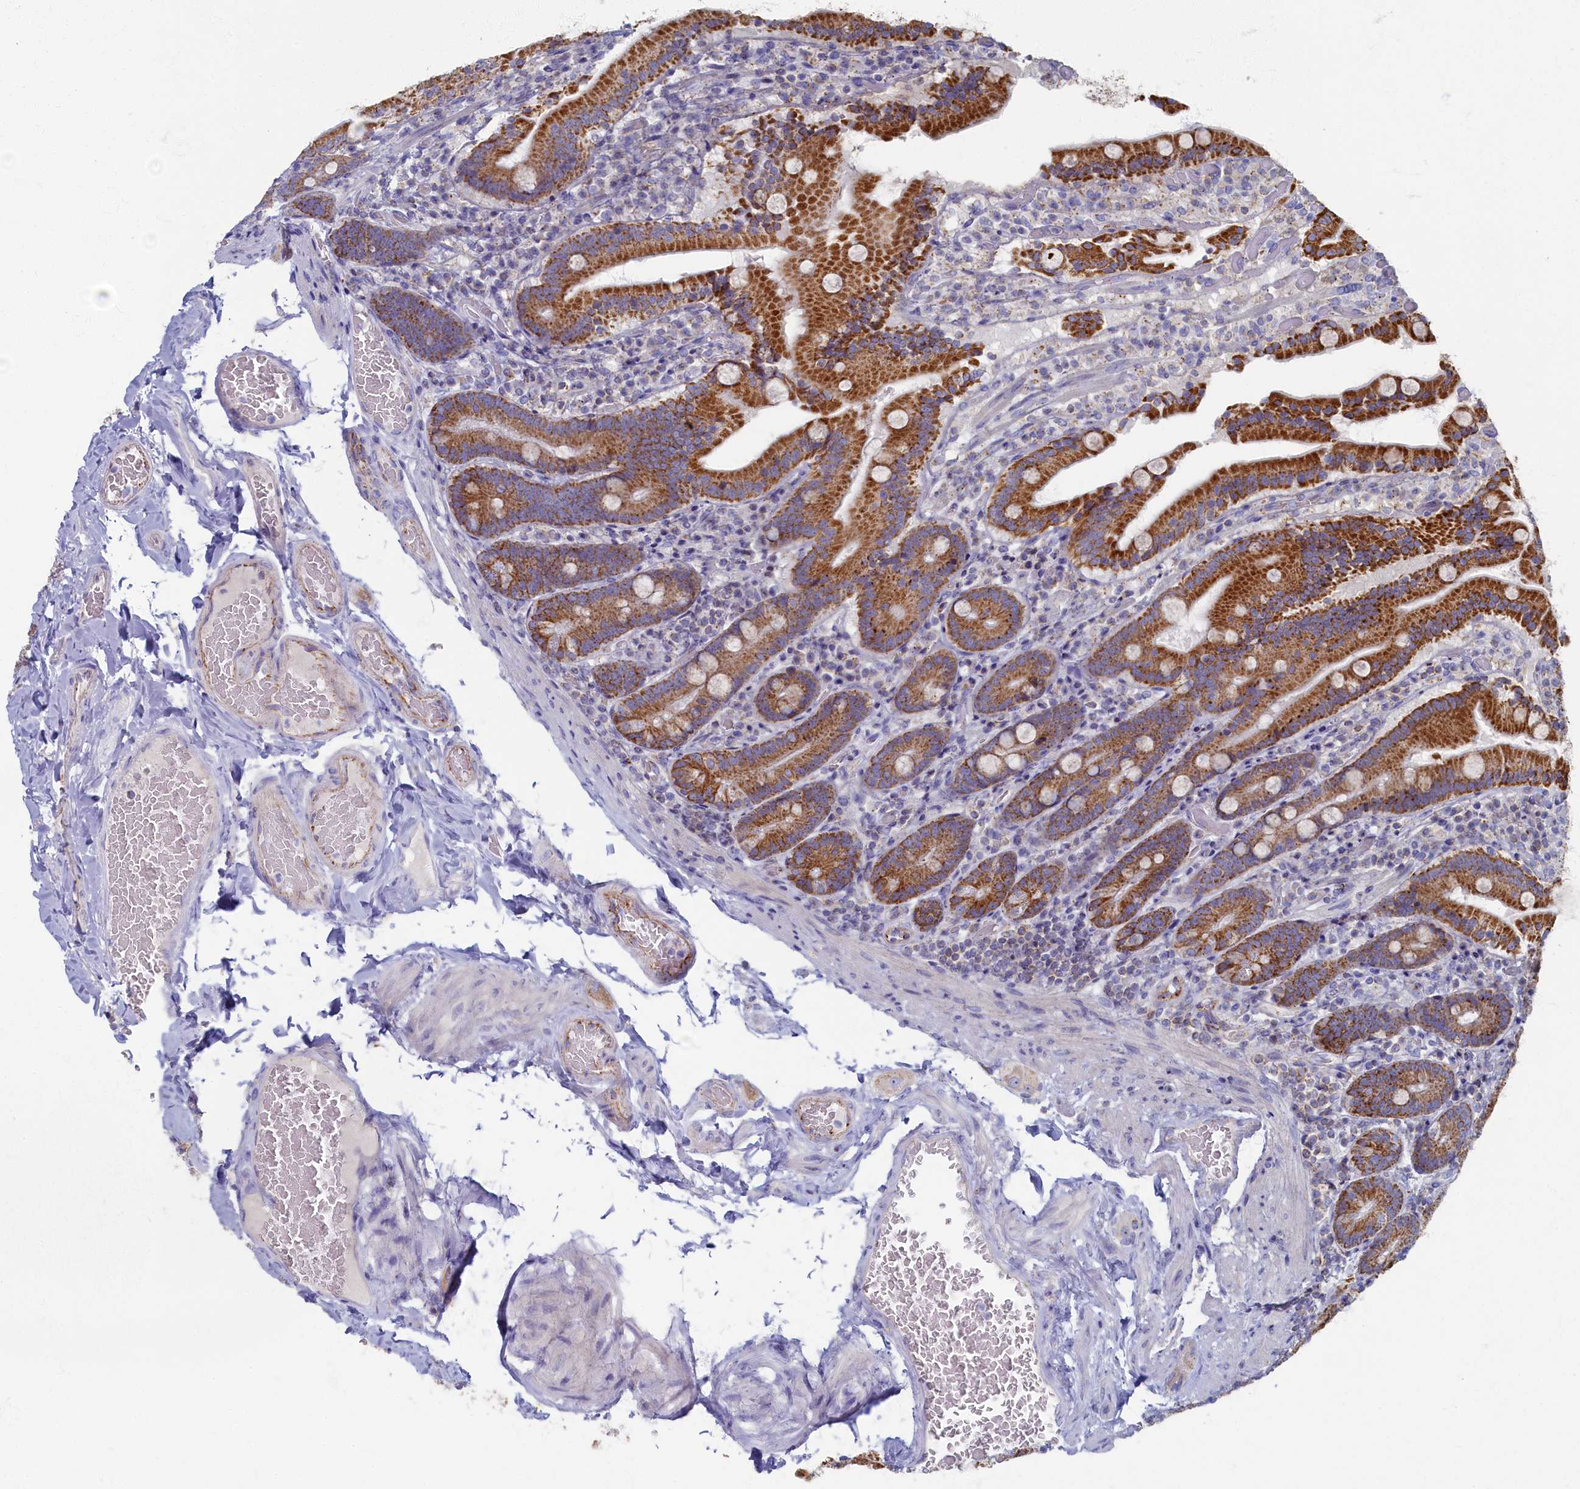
{"staining": {"intensity": "strong", "quantity": ">75%", "location": "cytoplasmic/membranous"}, "tissue": "duodenum", "cell_type": "Glandular cells", "image_type": "normal", "snomed": [{"axis": "morphology", "description": "Normal tissue, NOS"}, {"axis": "topography", "description": "Duodenum"}], "caption": "A high amount of strong cytoplasmic/membranous staining is identified in approximately >75% of glandular cells in unremarkable duodenum. The staining is performed using DAB brown chromogen to label protein expression. The nuclei are counter-stained blue using hematoxylin.", "gene": "OCIAD2", "patient": {"sex": "female", "age": 62}}